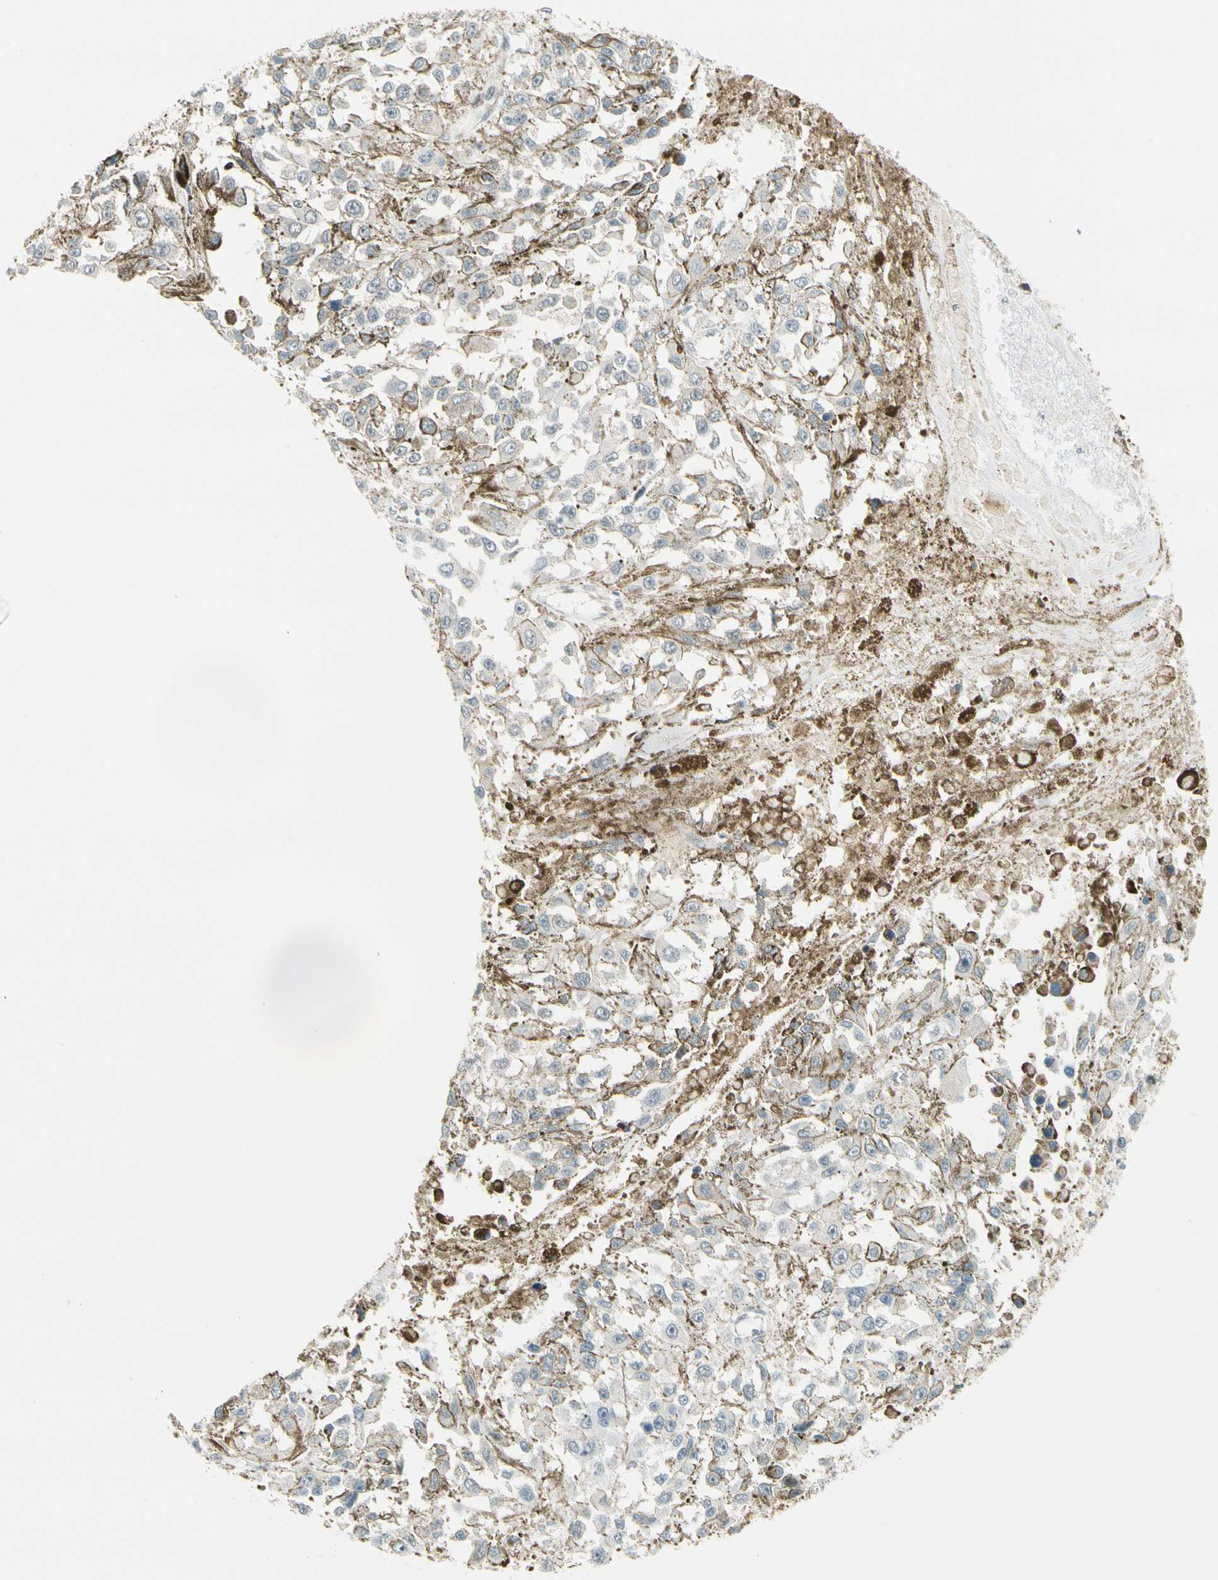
{"staining": {"intensity": "negative", "quantity": "none", "location": "none"}, "tissue": "melanoma", "cell_type": "Tumor cells", "image_type": "cancer", "snomed": [{"axis": "morphology", "description": "Malignant melanoma, Metastatic site"}, {"axis": "topography", "description": "Lymph node"}], "caption": "Tumor cells show no significant protein staining in malignant melanoma (metastatic site). (DAB IHC, high magnification).", "gene": "SVBP", "patient": {"sex": "male", "age": 59}}